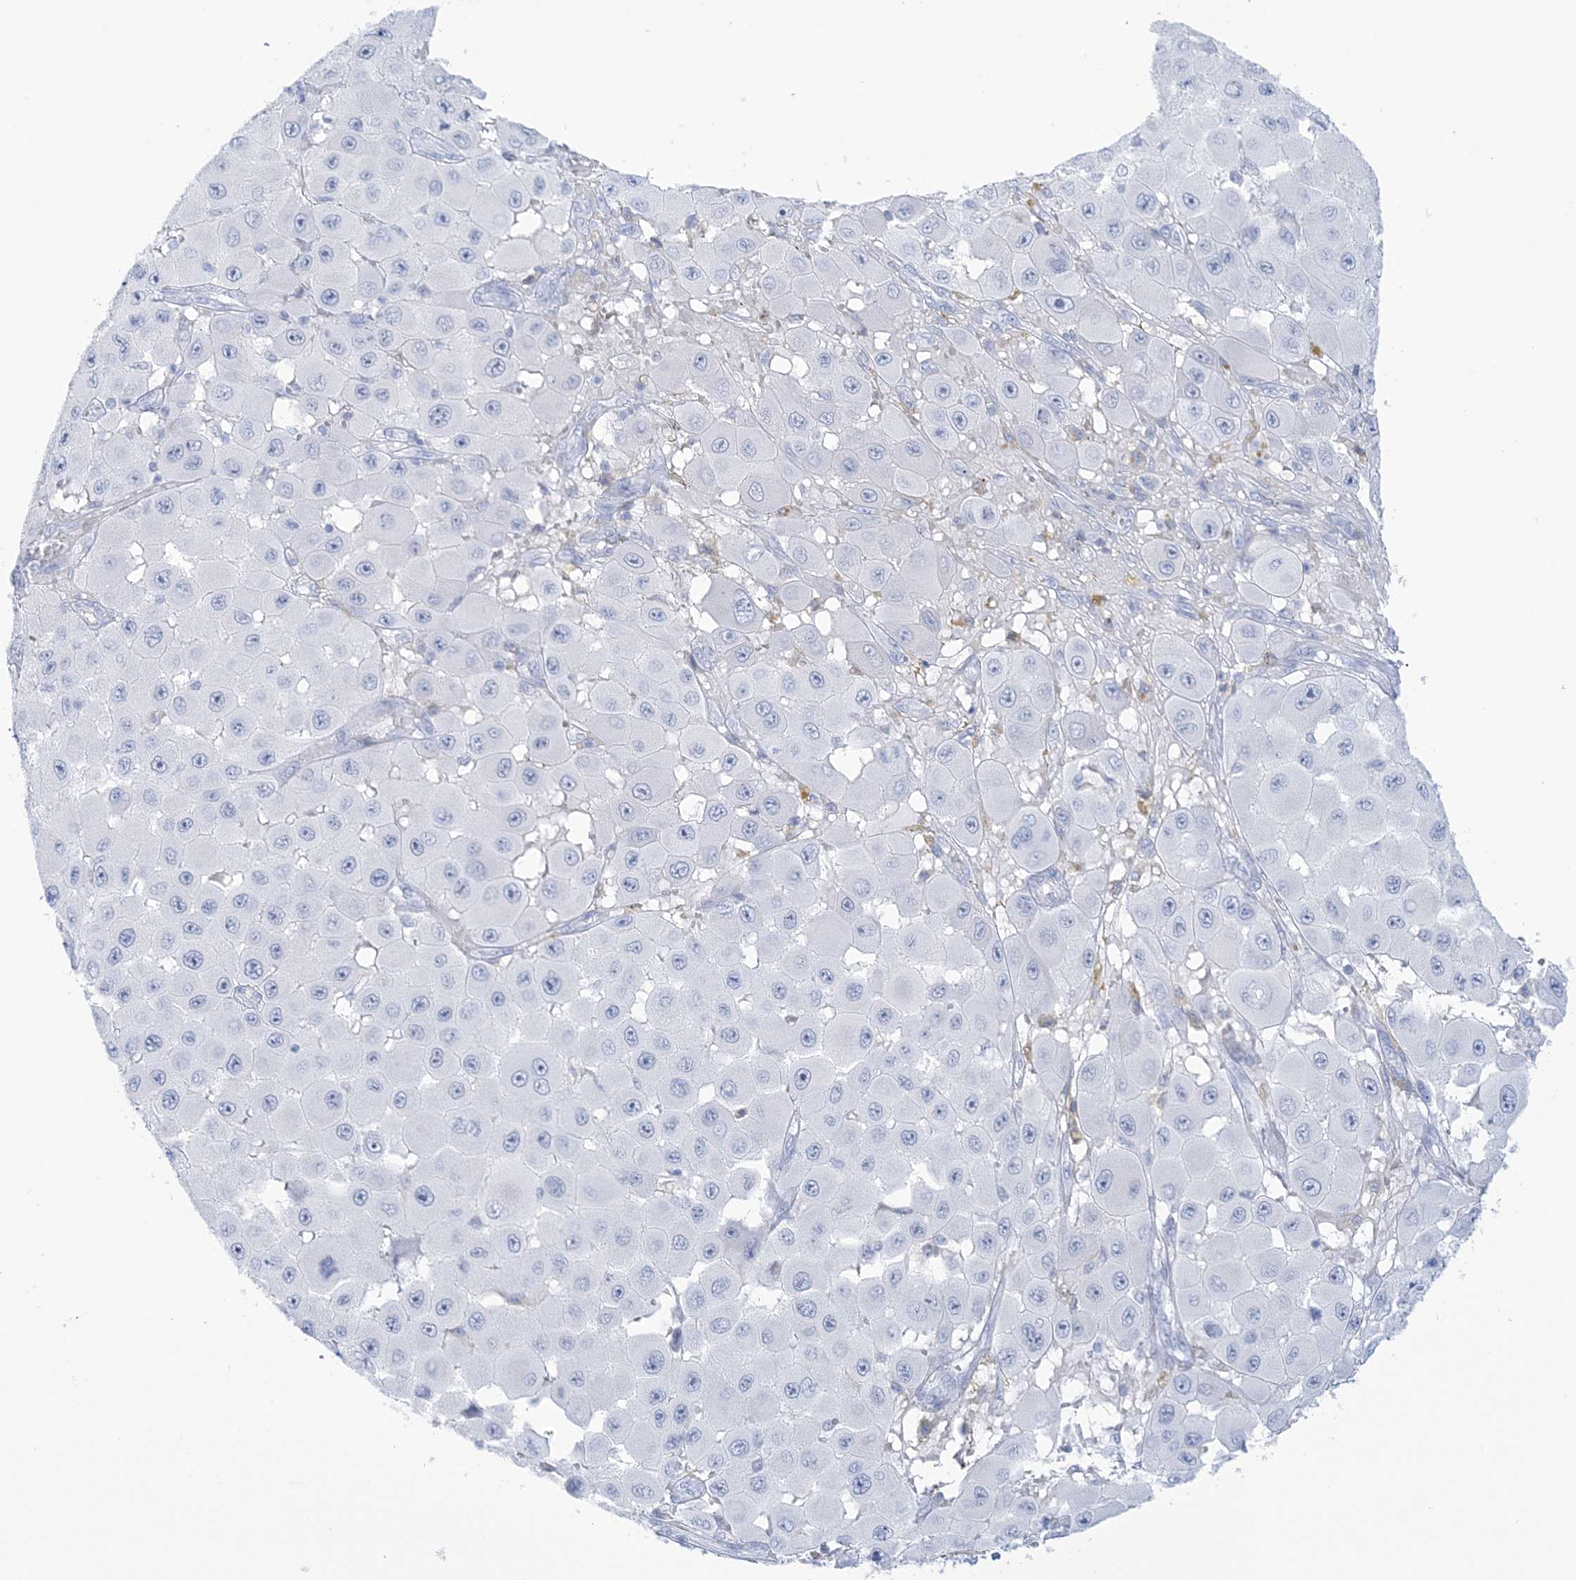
{"staining": {"intensity": "negative", "quantity": "none", "location": "none"}, "tissue": "melanoma", "cell_type": "Tumor cells", "image_type": "cancer", "snomed": [{"axis": "morphology", "description": "Malignant melanoma, NOS"}, {"axis": "topography", "description": "Skin"}], "caption": "Tumor cells are negative for brown protein staining in melanoma.", "gene": "AGXT", "patient": {"sex": "female", "age": 81}}